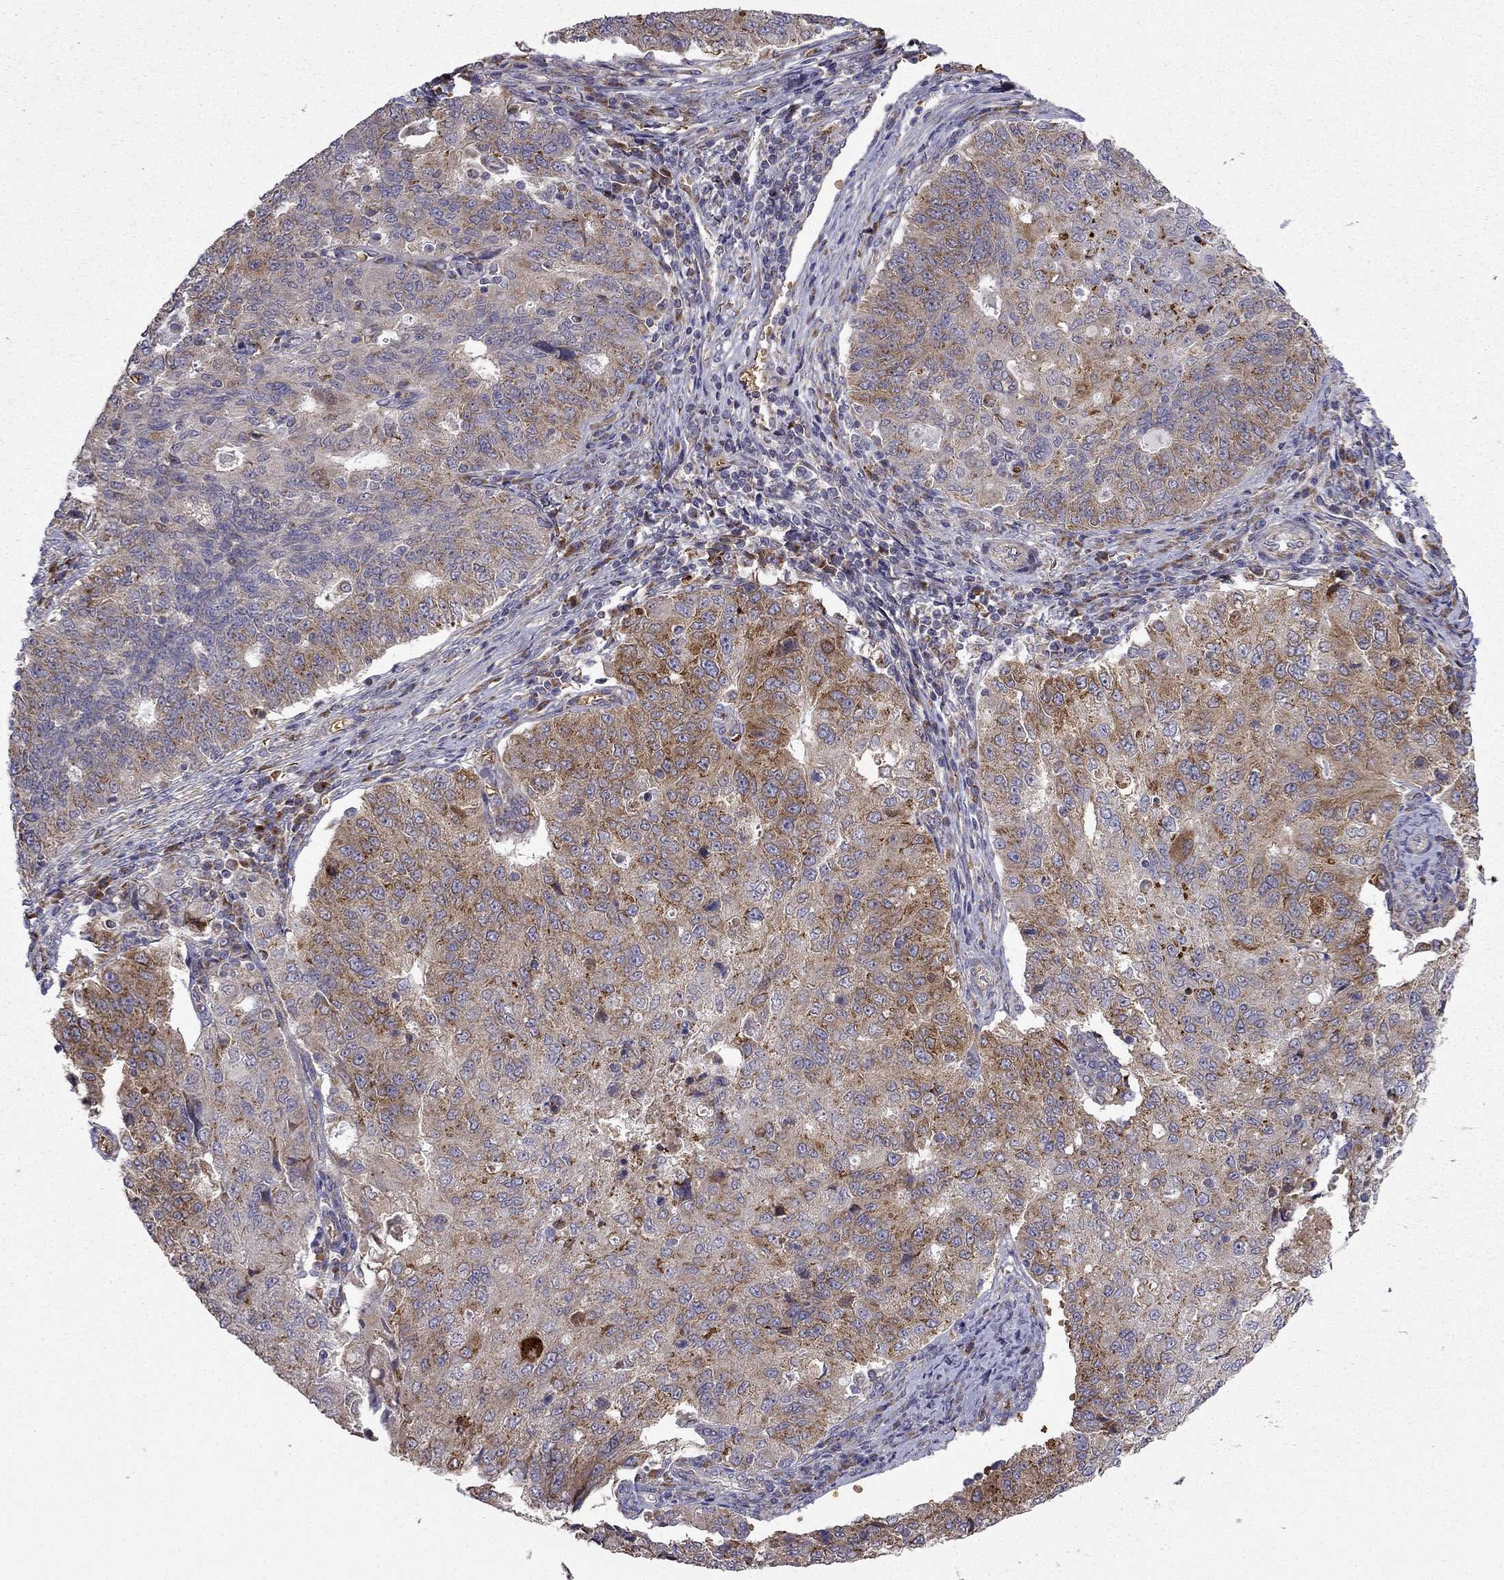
{"staining": {"intensity": "moderate", "quantity": "25%-75%", "location": "cytoplasmic/membranous"}, "tissue": "endometrial cancer", "cell_type": "Tumor cells", "image_type": "cancer", "snomed": [{"axis": "morphology", "description": "Adenocarcinoma, NOS"}, {"axis": "topography", "description": "Endometrium"}], "caption": "Protein staining of endometrial adenocarcinoma tissue shows moderate cytoplasmic/membranous expression in about 25%-75% of tumor cells. Using DAB (brown) and hematoxylin (blue) stains, captured at high magnification using brightfield microscopy.", "gene": "B4GALT7", "patient": {"sex": "female", "age": 43}}